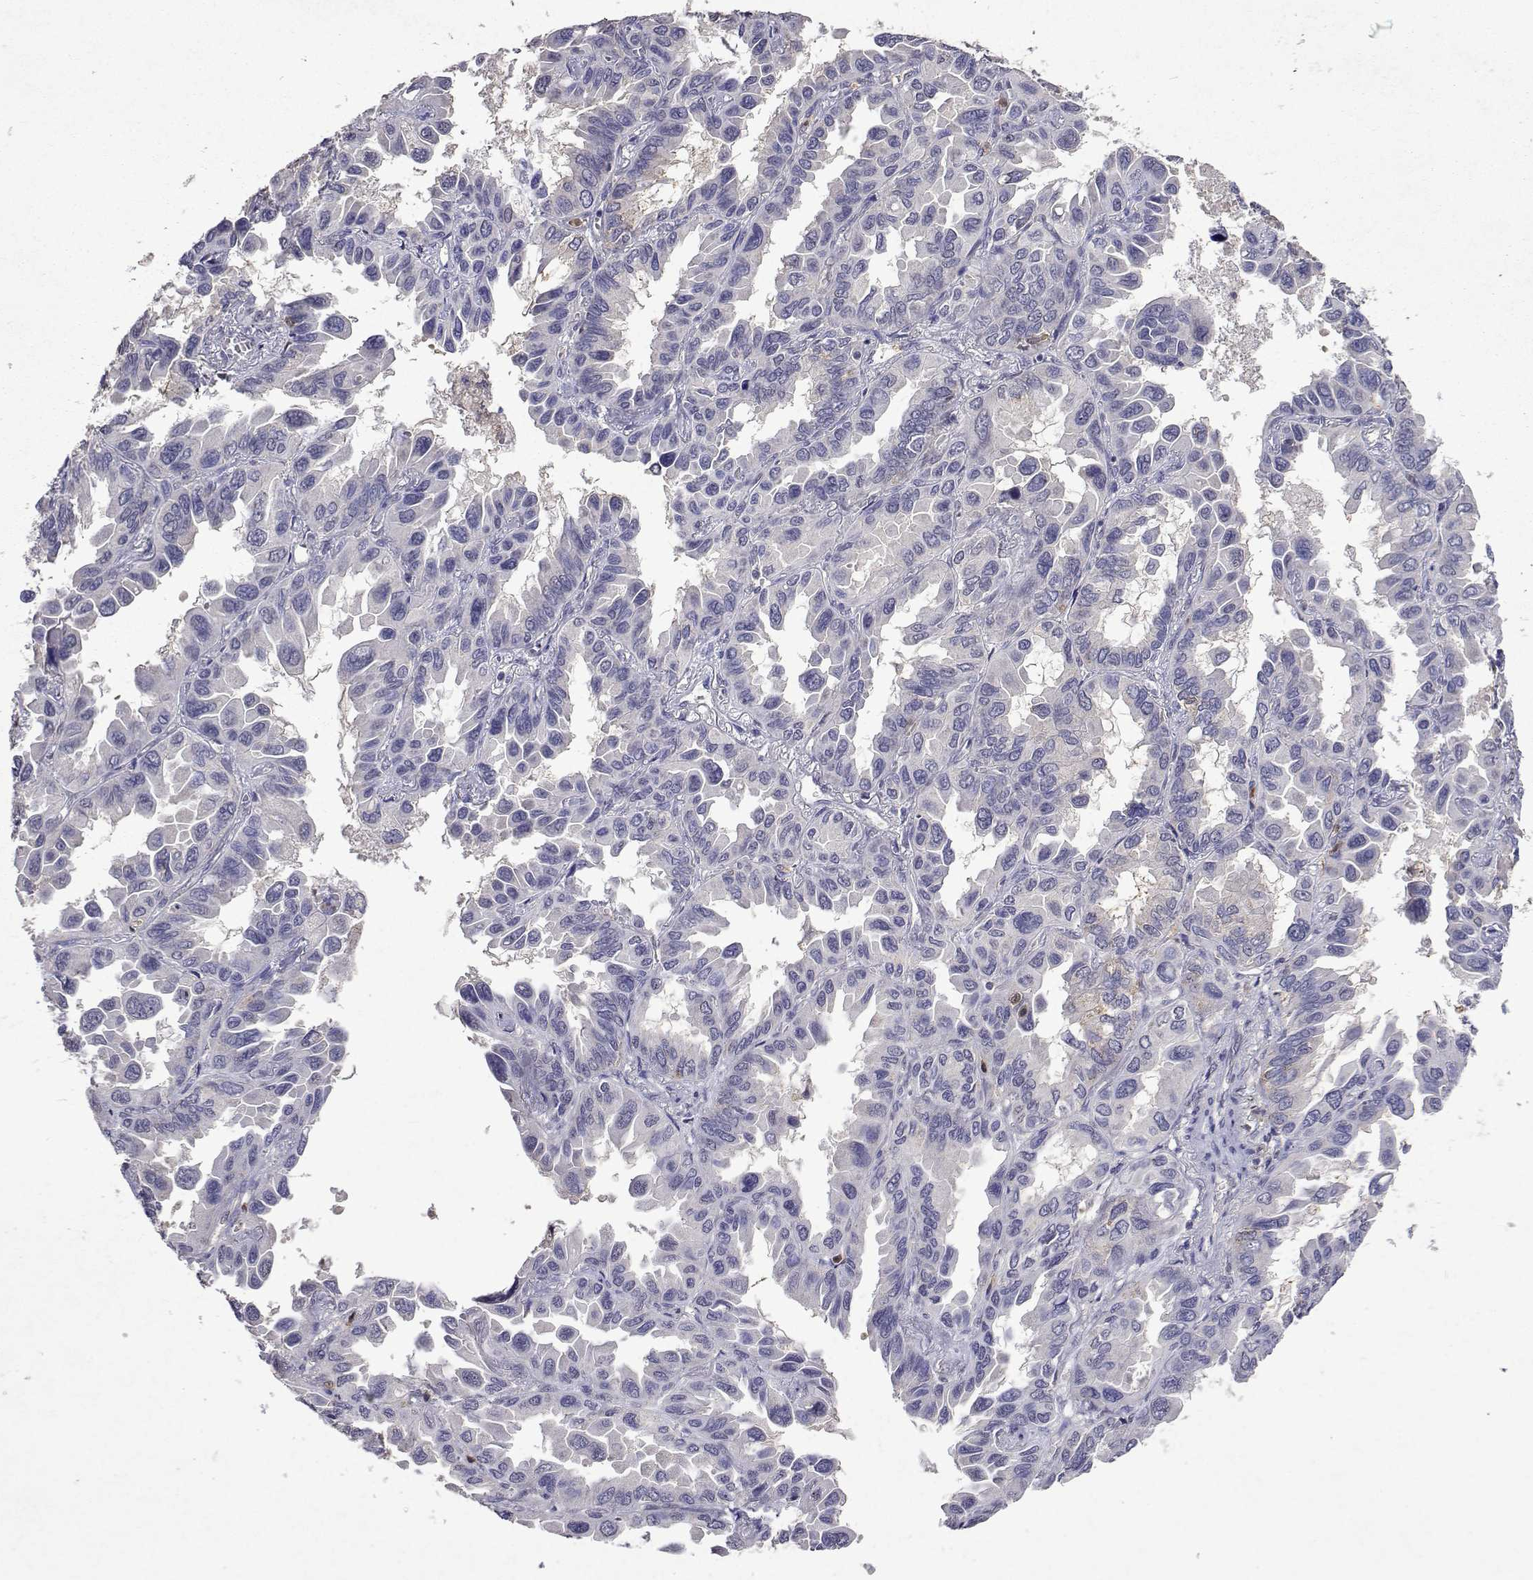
{"staining": {"intensity": "weak", "quantity": "<25%", "location": "cytoplasmic/membranous"}, "tissue": "lung cancer", "cell_type": "Tumor cells", "image_type": "cancer", "snomed": [{"axis": "morphology", "description": "Adenocarcinoma, NOS"}, {"axis": "topography", "description": "Lung"}], "caption": "Immunohistochemistry (IHC) image of neoplastic tissue: human lung cancer (adenocarcinoma) stained with DAB (3,3'-diaminobenzidine) demonstrates no significant protein positivity in tumor cells.", "gene": "APAF1", "patient": {"sex": "male", "age": 64}}